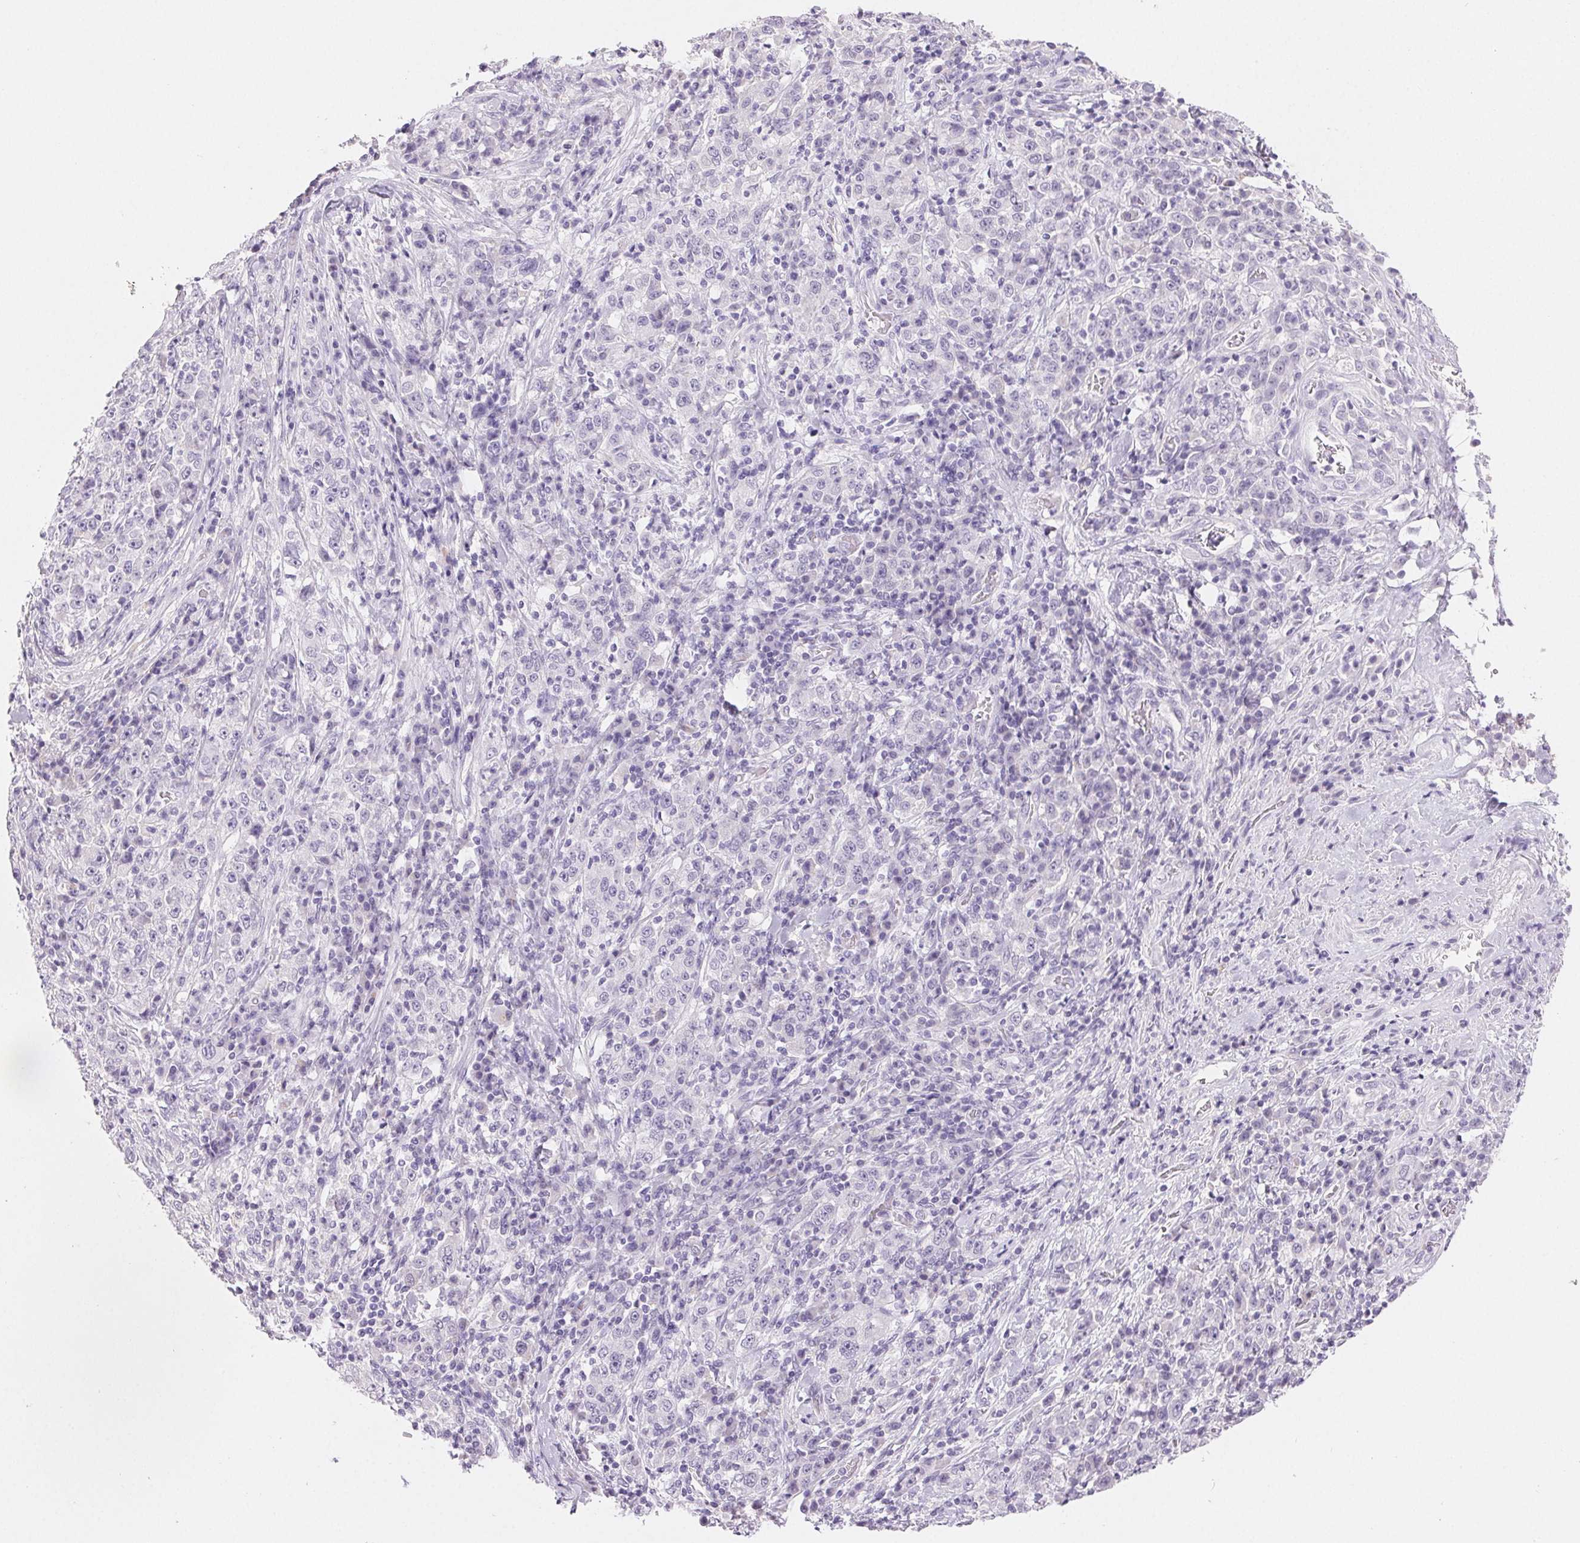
{"staining": {"intensity": "negative", "quantity": "none", "location": "none"}, "tissue": "stomach cancer", "cell_type": "Tumor cells", "image_type": "cancer", "snomed": [{"axis": "morphology", "description": "Normal tissue, NOS"}, {"axis": "morphology", "description": "Adenocarcinoma, NOS"}, {"axis": "topography", "description": "Stomach, upper"}, {"axis": "topography", "description": "Stomach"}], "caption": "An IHC photomicrograph of adenocarcinoma (stomach) is shown. There is no staining in tumor cells of adenocarcinoma (stomach).", "gene": "BPIFB2", "patient": {"sex": "male", "age": 59}}